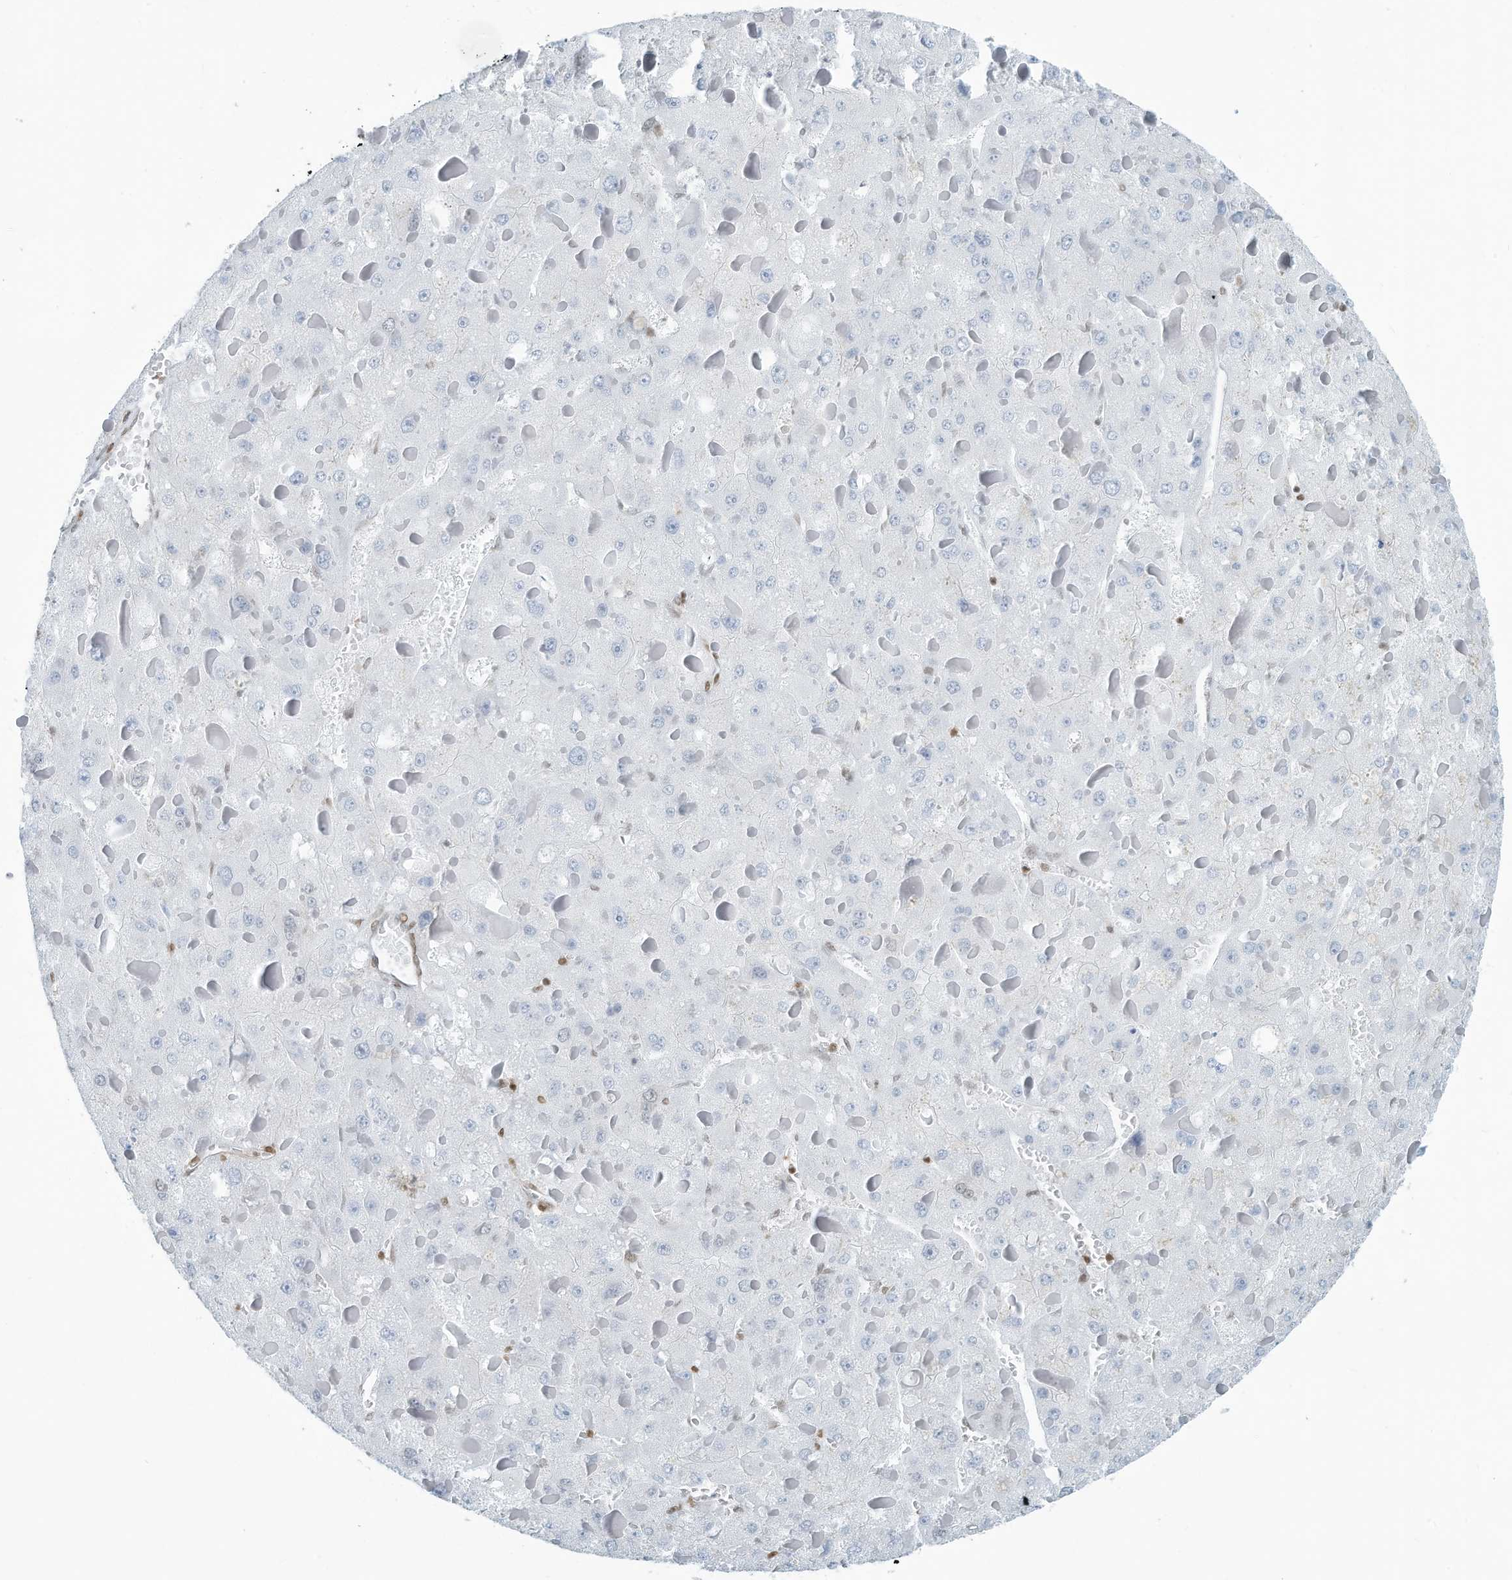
{"staining": {"intensity": "negative", "quantity": "none", "location": "none"}, "tissue": "liver cancer", "cell_type": "Tumor cells", "image_type": "cancer", "snomed": [{"axis": "morphology", "description": "Carcinoma, Hepatocellular, NOS"}, {"axis": "topography", "description": "Liver"}], "caption": "This is a image of immunohistochemistry staining of liver hepatocellular carcinoma, which shows no expression in tumor cells. (Immunohistochemistry (ihc), brightfield microscopy, high magnification).", "gene": "SARNP", "patient": {"sex": "female", "age": 73}}